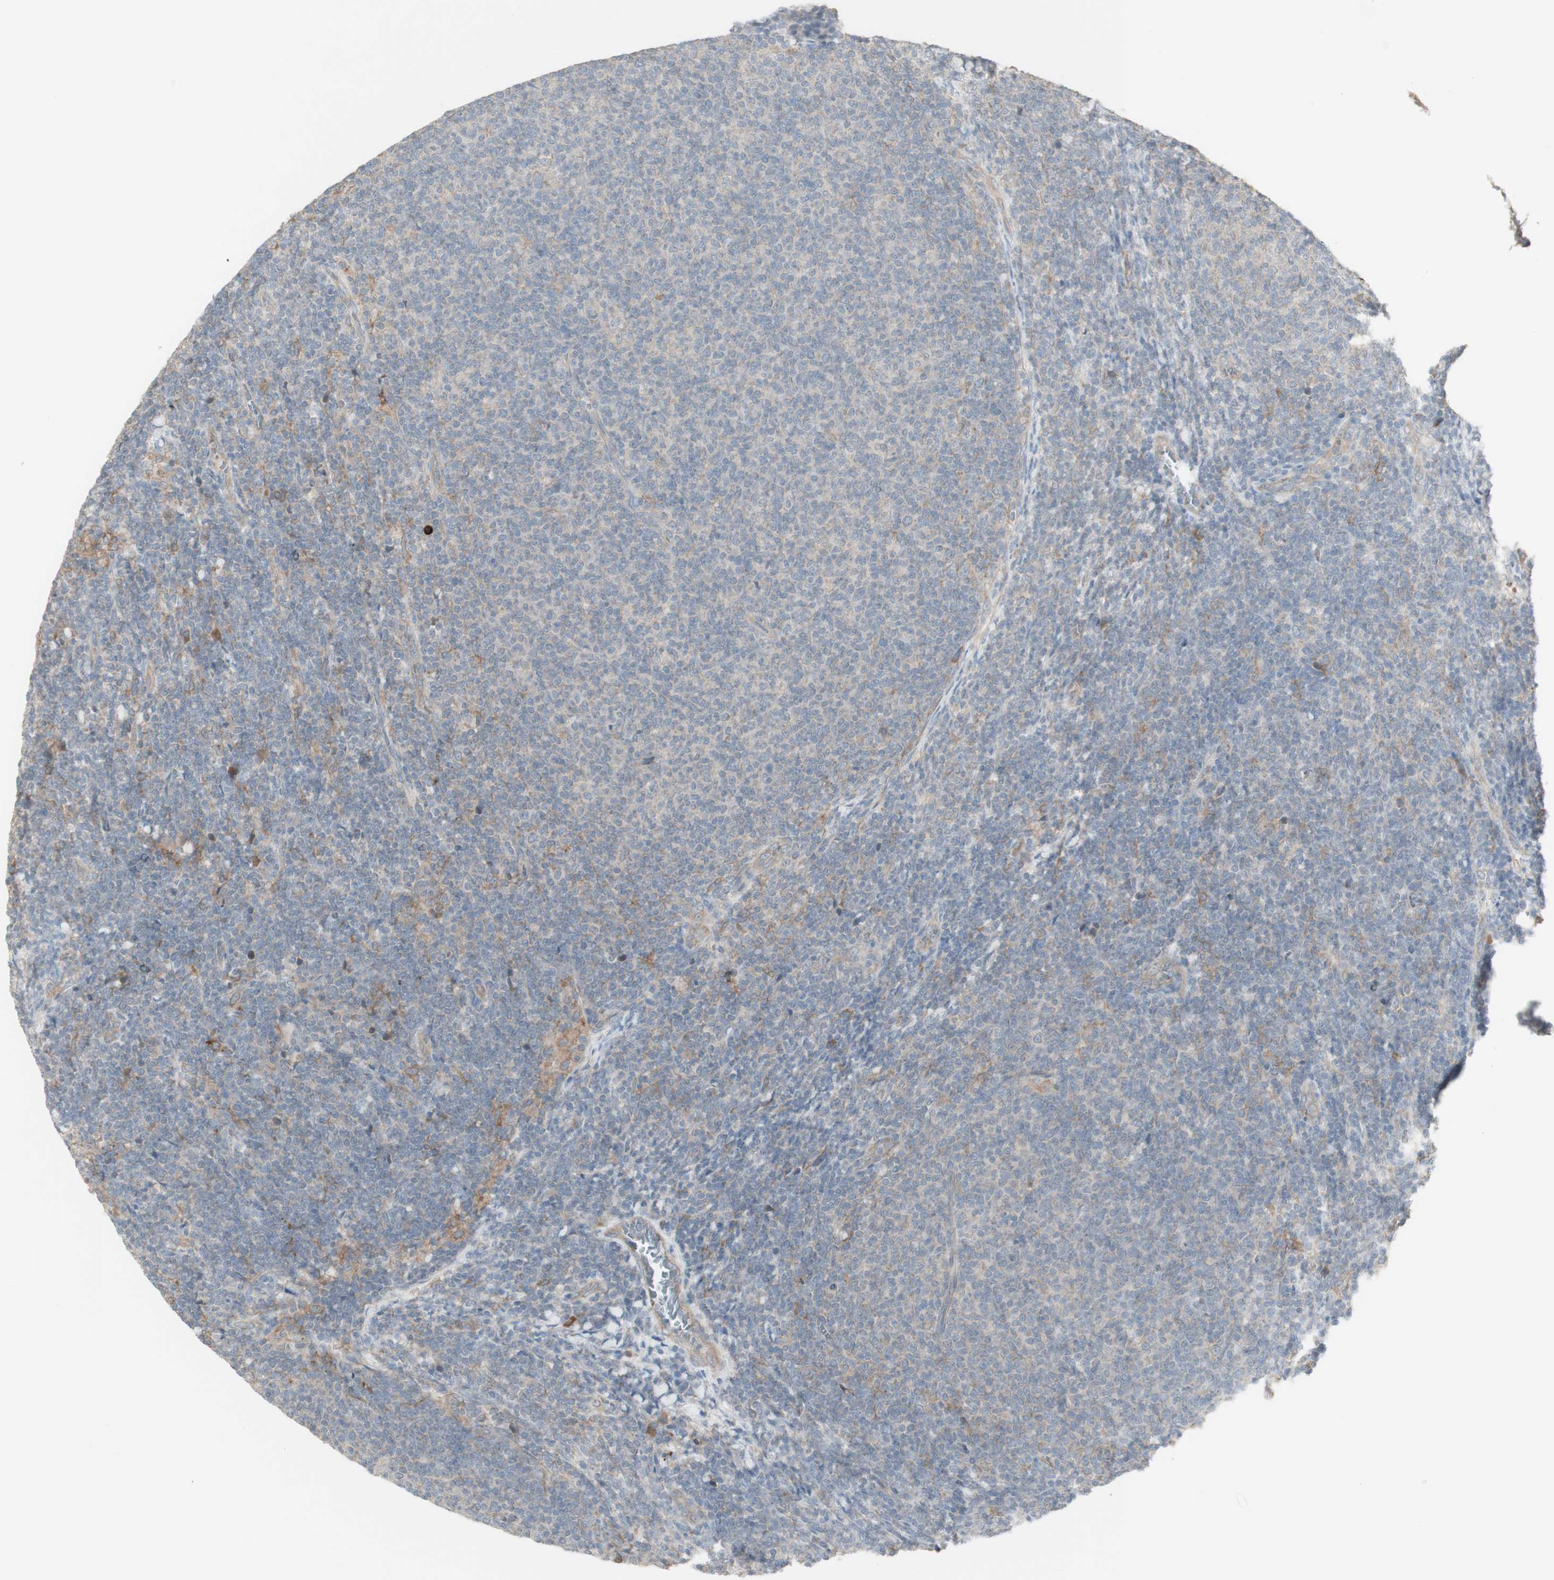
{"staining": {"intensity": "negative", "quantity": "none", "location": "none"}, "tissue": "lymphoma", "cell_type": "Tumor cells", "image_type": "cancer", "snomed": [{"axis": "morphology", "description": "Malignant lymphoma, non-Hodgkin's type, Low grade"}, {"axis": "topography", "description": "Lymph node"}], "caption": "The immunohistochemistry (IHC) histopathology image has no significant staining in tumor cells of lymphoma tissue. The staining is performed using DAB (3,3'-diaminobenzidine) brown chromogen with nuclei counter-stained in using hematoxylin.", "gene": "PTGER4", "patient": {"sex": "male", "age": 66}}